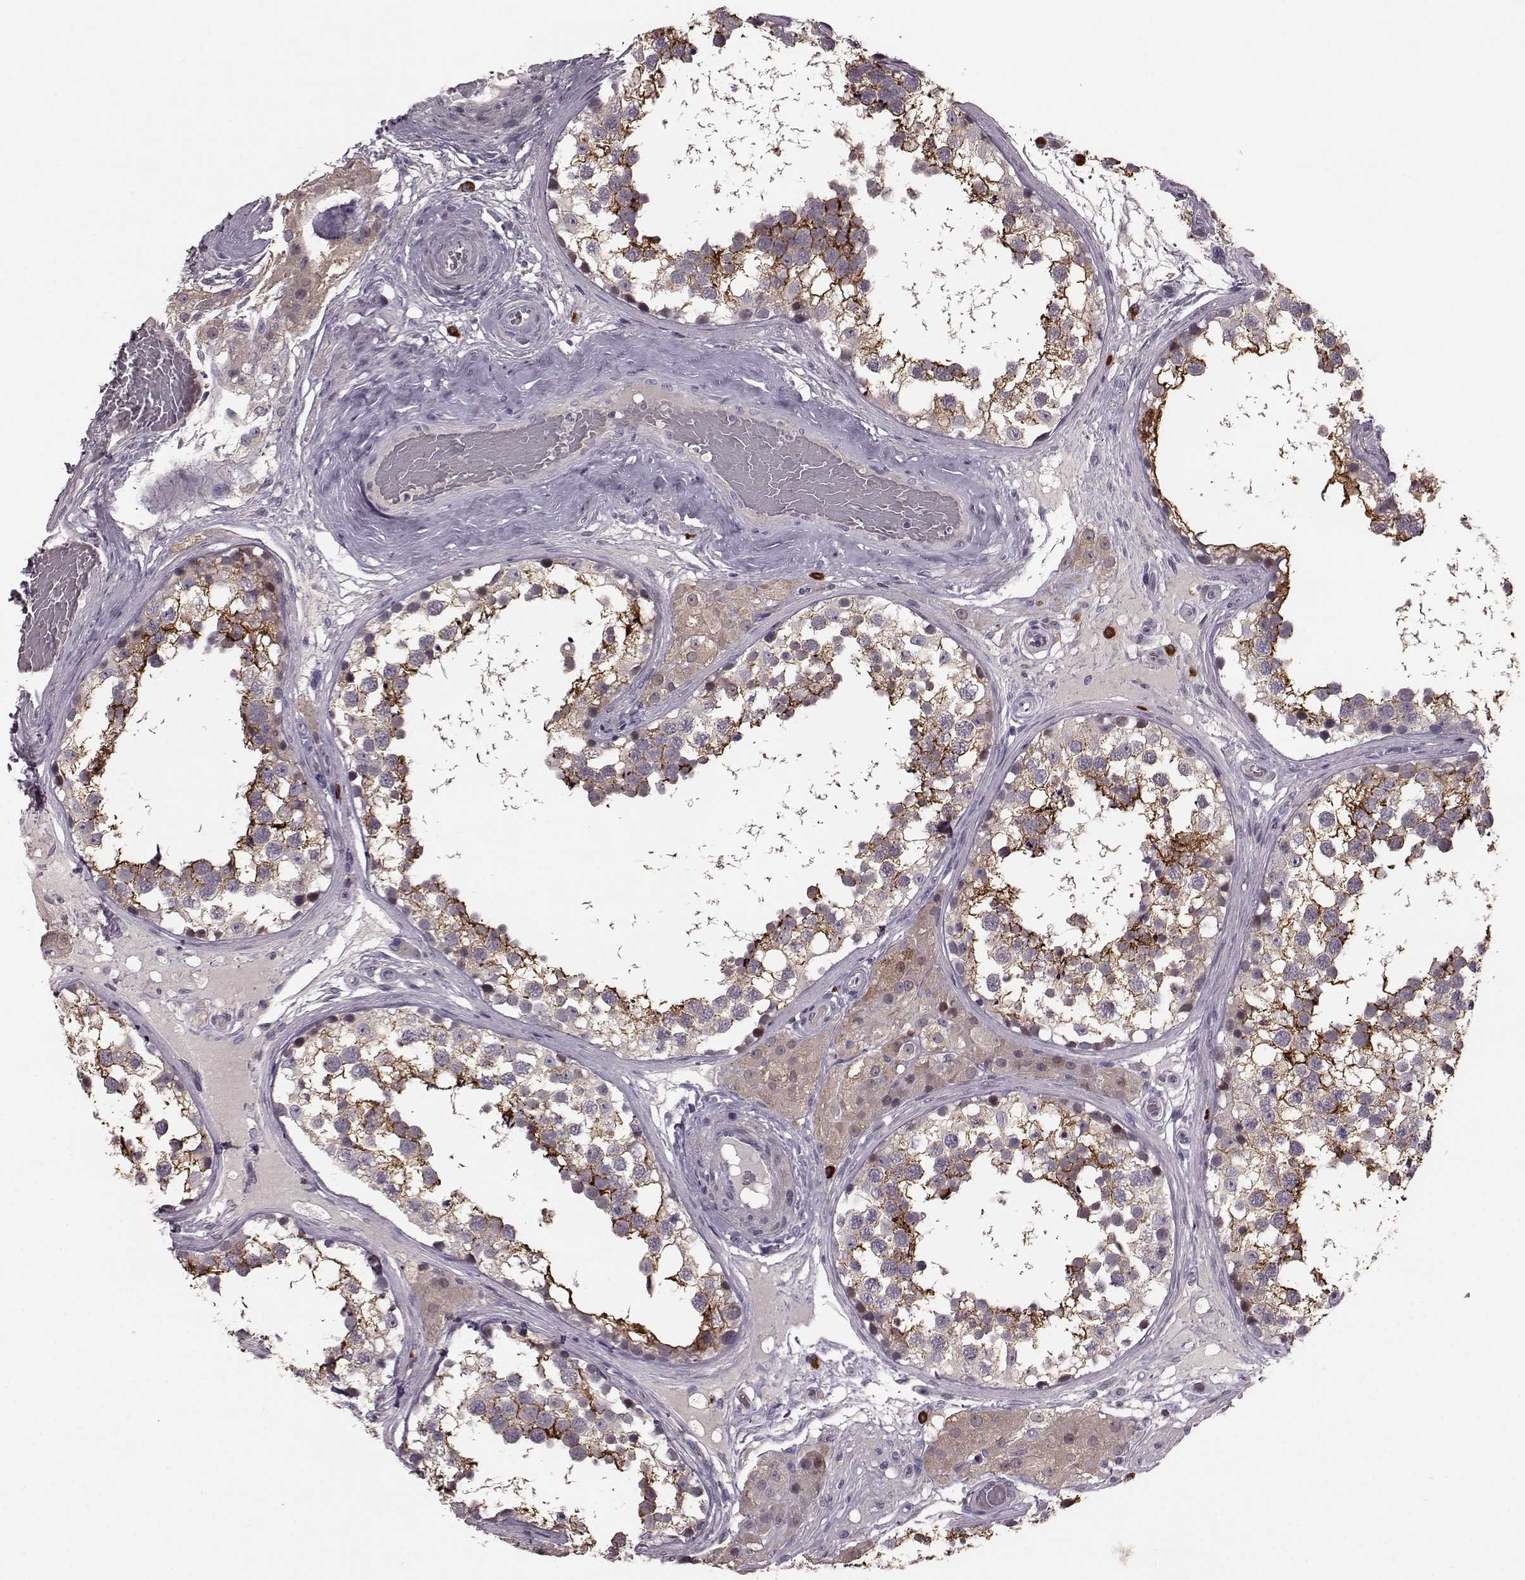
{"staining": {"intensity": "strong", "quantity": "25%-75%", "location": "cytoplasmic/membranous"}, "tissue": "testis", "cell_type": "Cells in seminiferous ducts", "image_type": "normal", "snomed": [{"axis": "morphology", "description": "Normal tissue, NOS"}, {"axis": "morphology", "description": "Seminoma, NOS"}, {"axis": "topography", "description": "Testis"}], "caption": "Strong cytoplasmic/membranous positivity is identified in approximately 25%-75% of cells in seminiferous ducts in unremarkable testis. The staining was performed using DAB (3,3'-diaminobenzidine), with brown indicating positive protein expression. Nuclei are stained blue with hematoxylin.", "gene": "SLC52A3", "patient": {"sex": "male", "age": 65}}